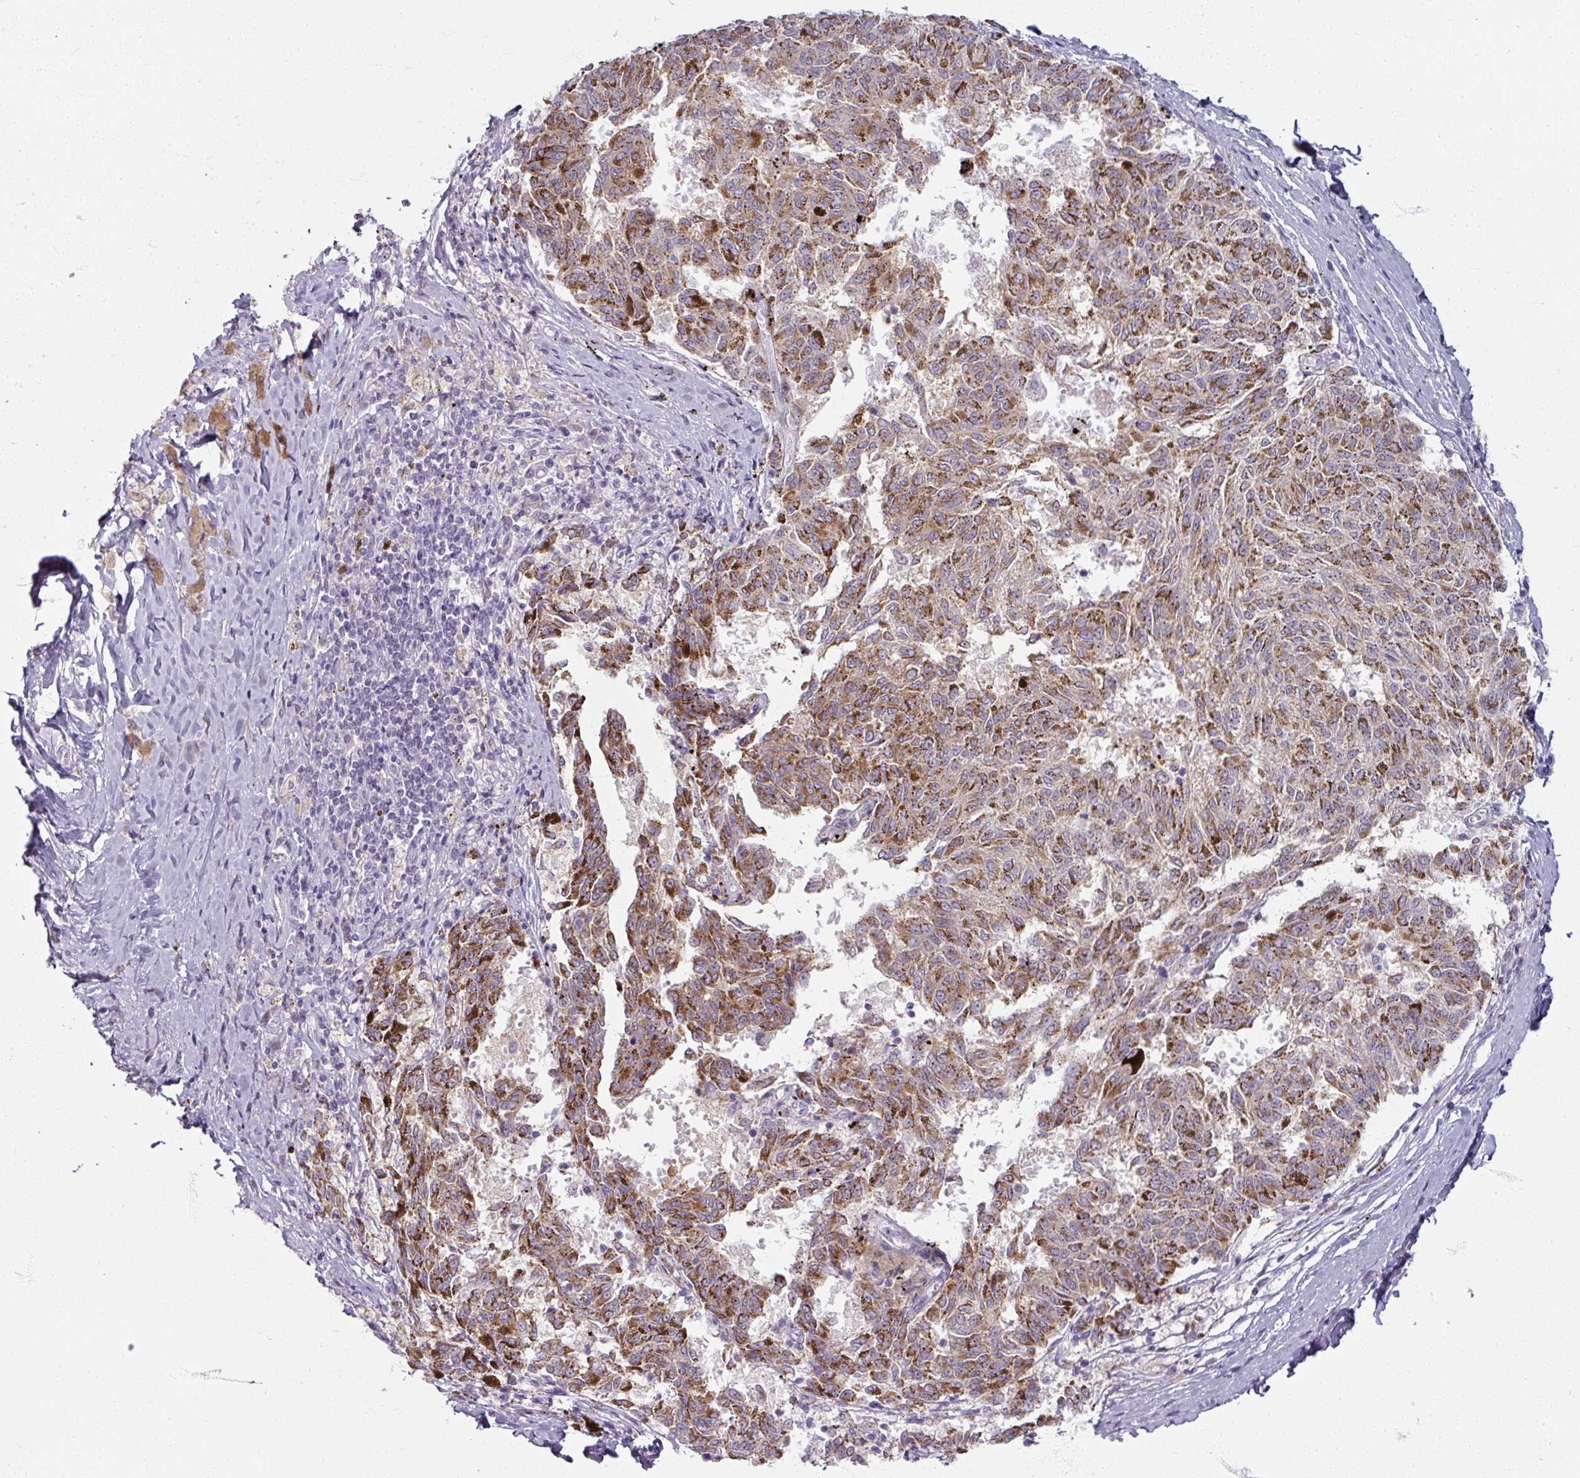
{"staining": {"intensity": "moderate", "quantity": ">75%", "location": "cytoplasmic/membranous"}, "tissue": "melanoma", "cell_type": "Tumor cells", "image_type": "cancer", "snomed": [{"axis": "morphology", "description": "Malignant melanoma, NOS"}, {"axis": "topography", "description": "Skin"}], "caption": "Tumor cells exhibit medium levels of moderate cytoplasmic/membranous positivity in approximately >75% of cells in human melanoma. (brown staining indicates protein expression, while blue staining denotes nuclei).", "gene": "SOX11", "patient": {"sex": "female", "age": 72}}